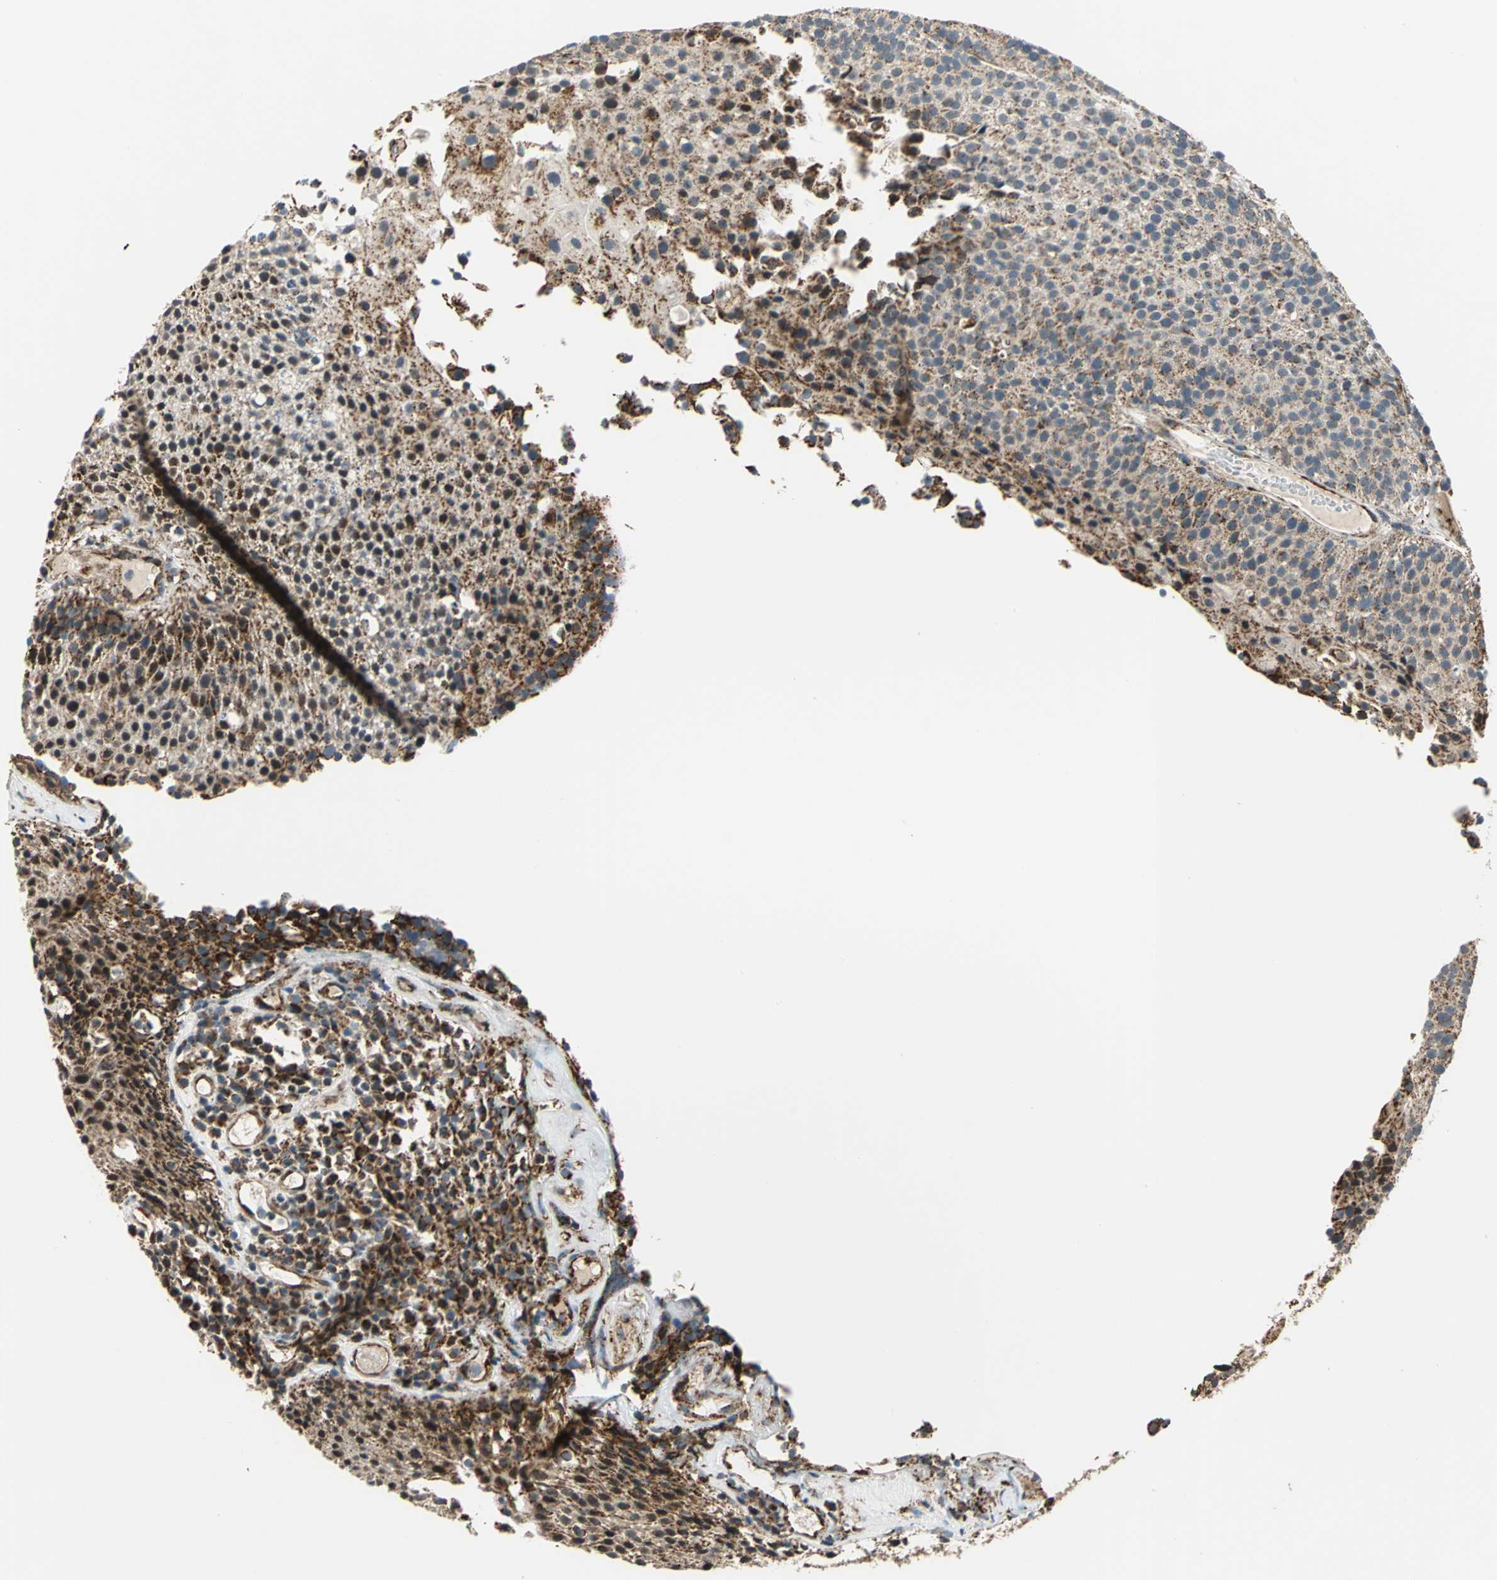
{"staining": {"intensity": "strong", "quantity": ">75%", "location": "cytoplasmic/membranous,nuclear"}, "tissue": "urothelial cancer", "cell_type": "Tumor cells", "image_type": "cancer", "snomed": [{"axis": "morphology", "description": "Urothelial carcinoma, Low grade"}, {"axis": "topography", "description": "Urinary bladder"}], "caption": "A photomicrograph of urothelial carcinoma (low-grade) stained for a protein demonstrates strong cytoplasmic/membranous and nuclear brown staining in tumor cells.", "gene": "MRPS22", "patient": {"sex": "male", "age": 85}}